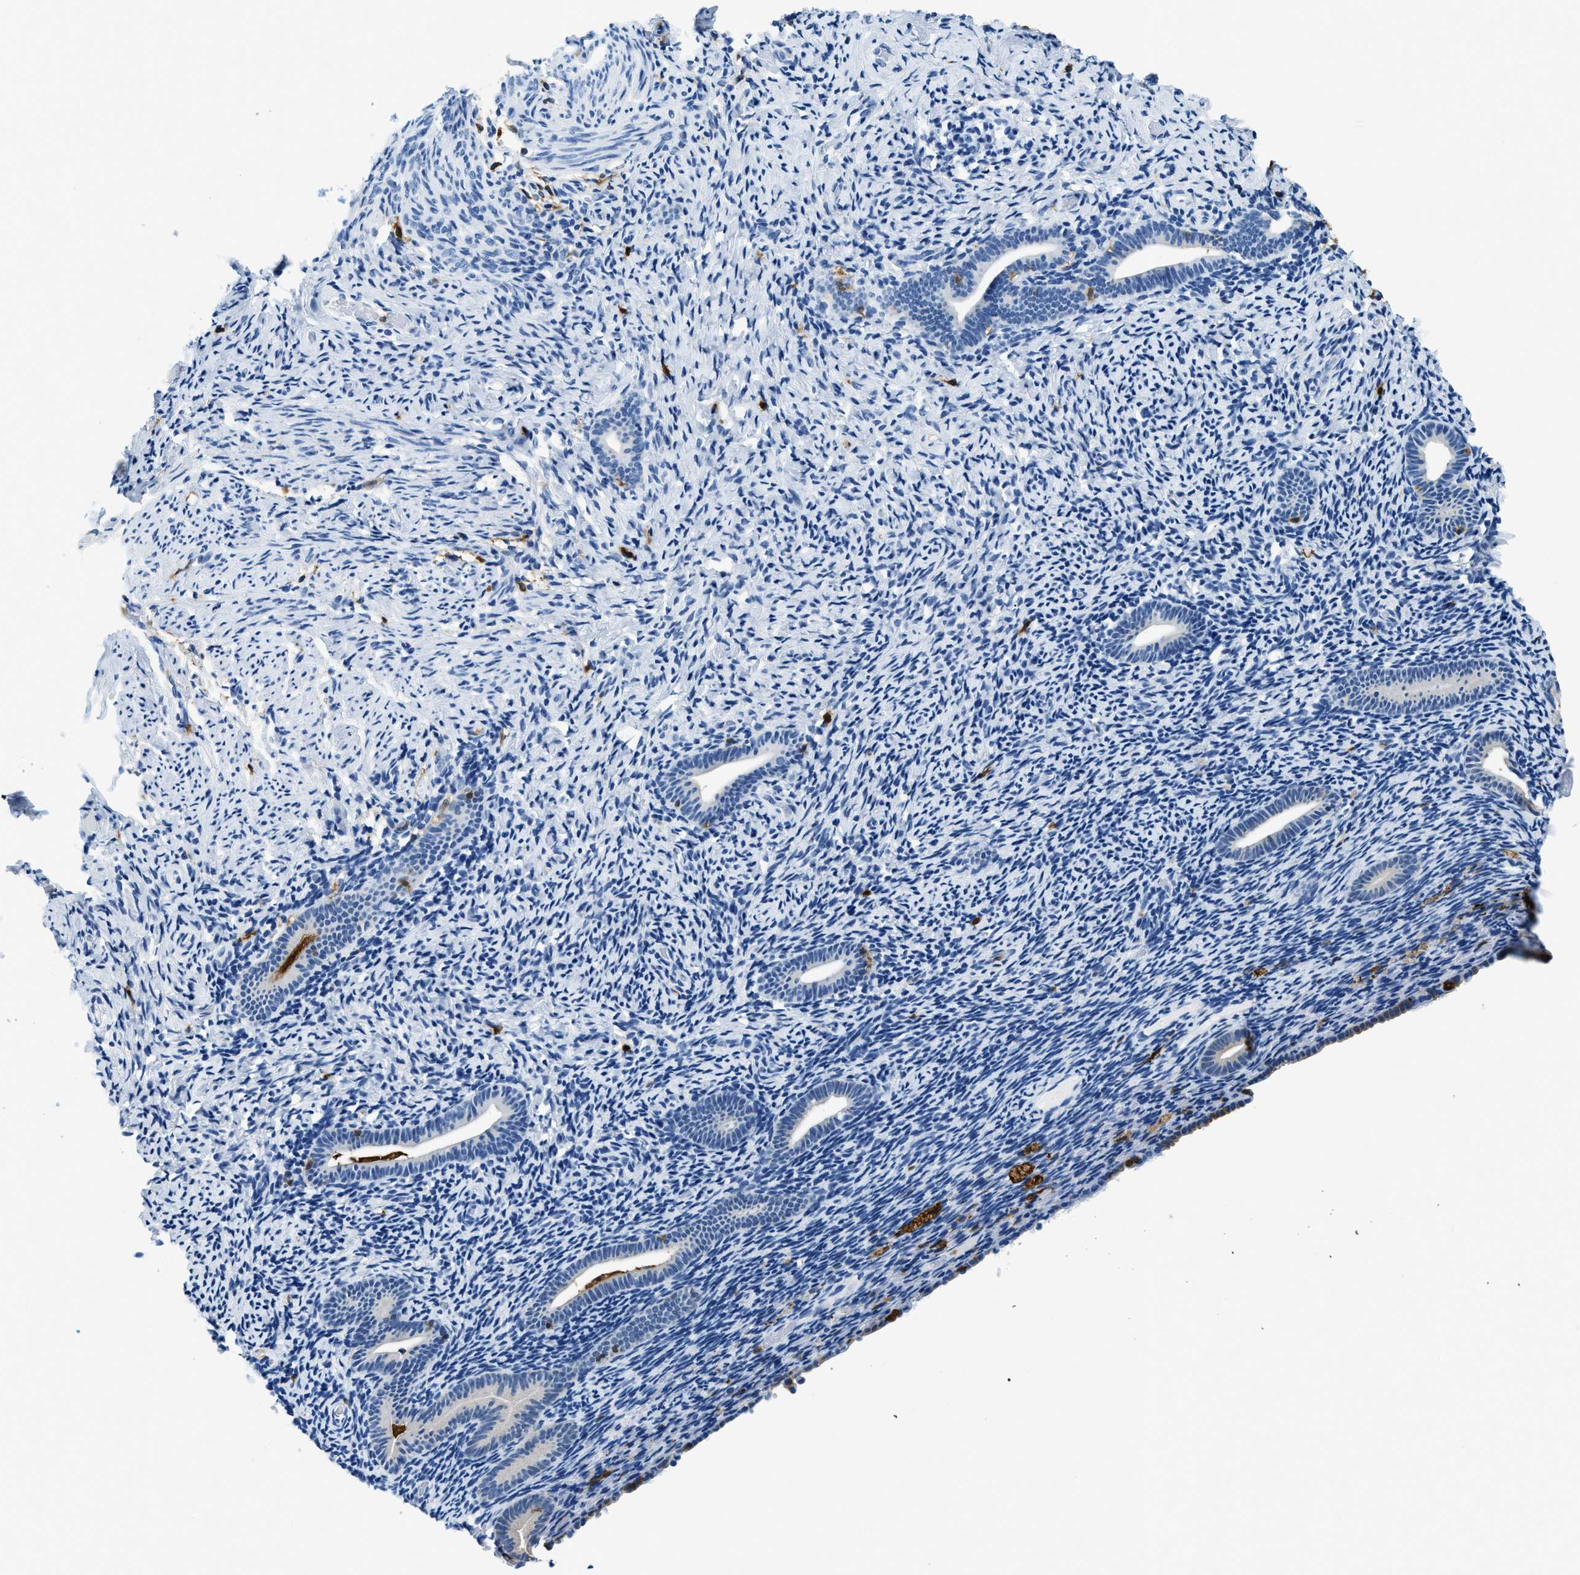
{"staining": {"intensity": "negative", "quantity": "none", "location": "none"}, "tissue": "endometrium", "cell_type": "Cells in endometrial stroma", "image_type": "normal", "snomed": [{"axis": "morphology", "description": "Normal tissue, NOS"}, {"axis": "topography", "description": "Endometrium"}], "caption": "A photomicrograph of endometrium stained for a protein demonstrates no brown staining in cells in endometrial stroma. (Stains: DAB (3,3'-diaminobenzidine) IHC with hematoxylin counter stain, Microscopy: brightfield microscopy at high magnification).", "gene": "CAPG", "patient": {"sex": "female", "age": 51}}